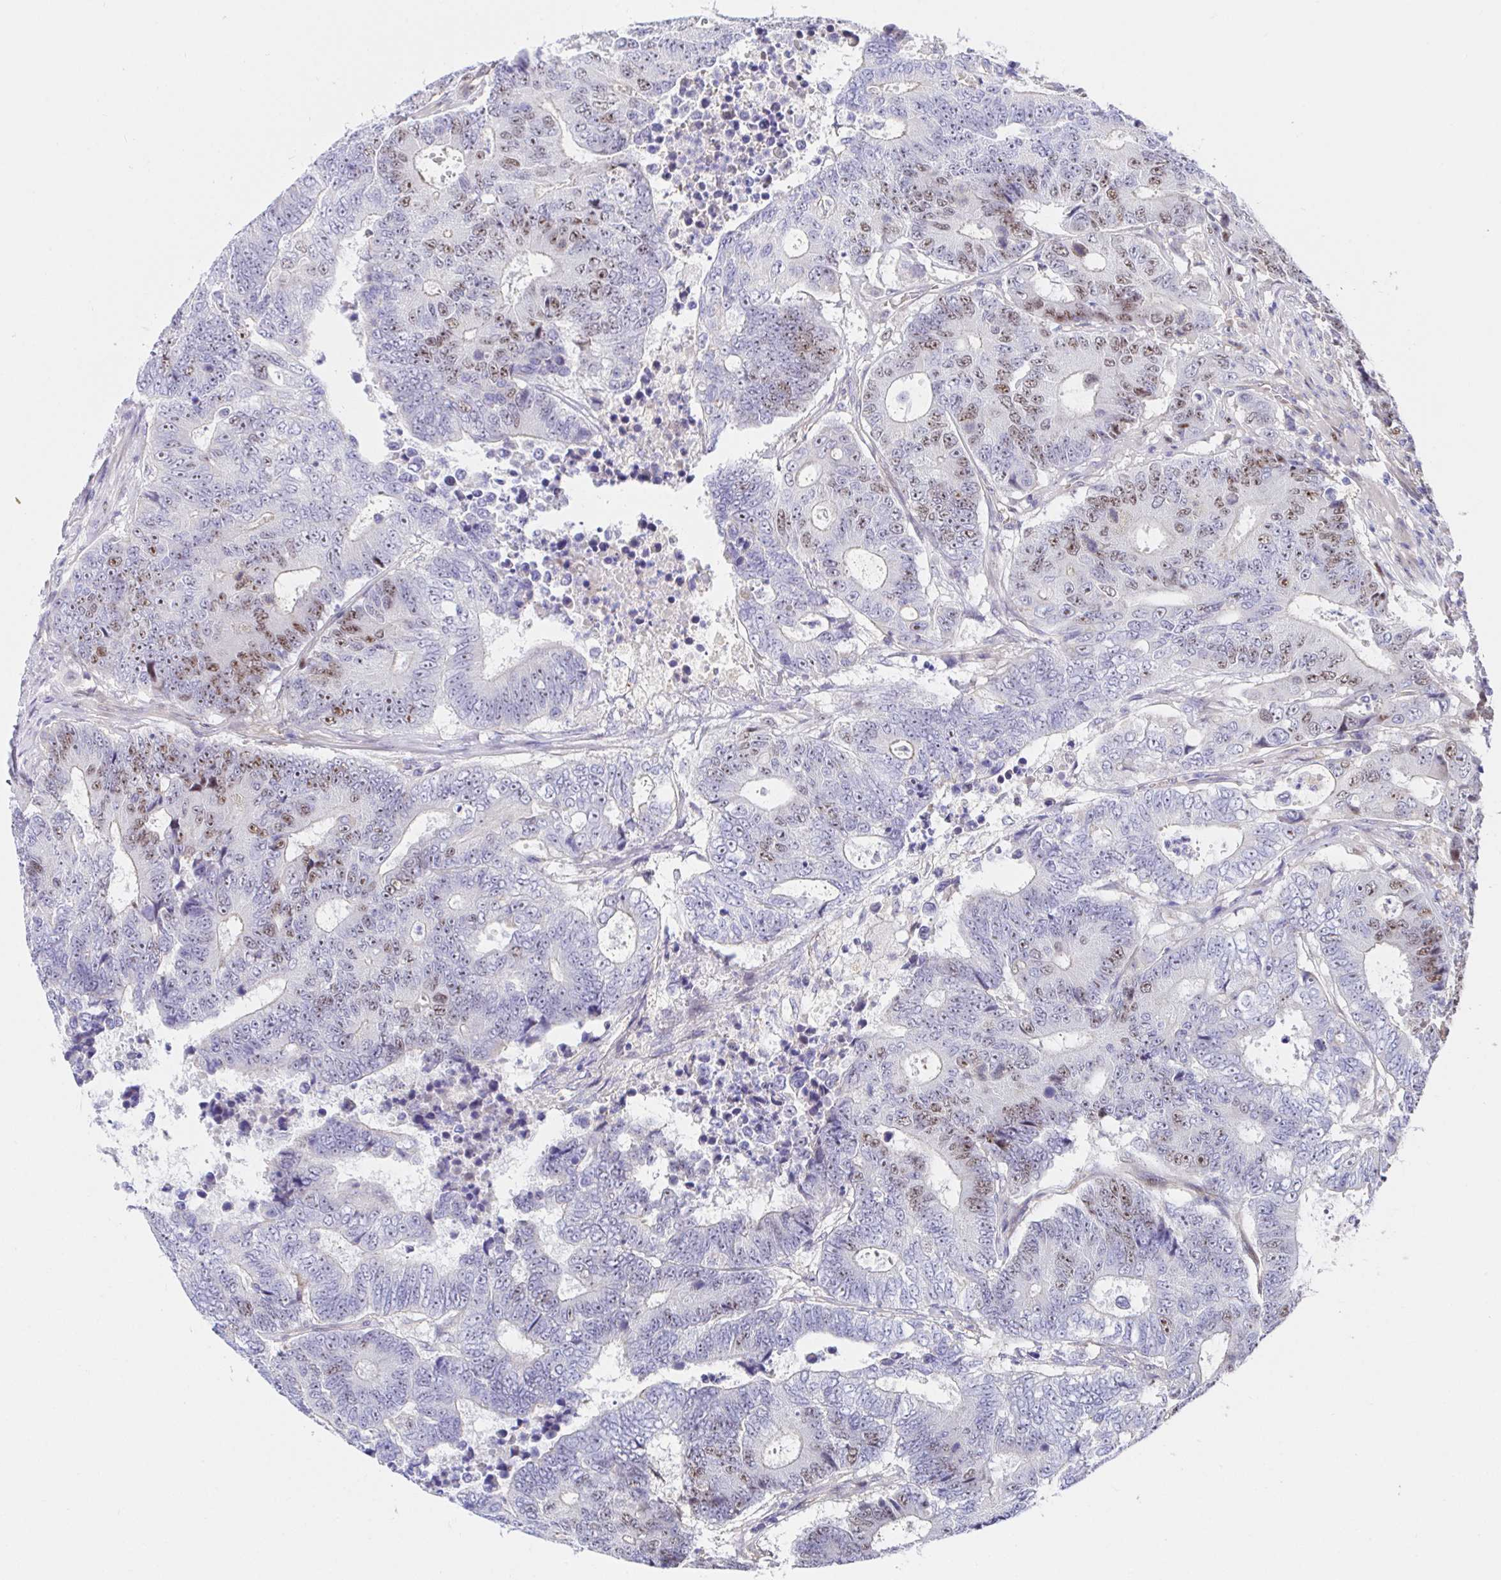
{"staining": {"intensity": "moderate", "quantity": "<25%", "location": "nuclear"}, "tissue": "colorectal cancer", "cell_type": "Tumor cells", "image_type": "cancer", "snomed": [{"axis": "morphology", "description": "Adenocarcinoma, NOS"}, {"axis": "topography", "description": "Colon"}], "caption": "Colorectal cancer was stained to show a protein in brown. There is low levels of moderate nuclear staining in about <25% of tumor cells.", "gene": "TIMELESS", "patient": {"sex": "female", "age": 48}}